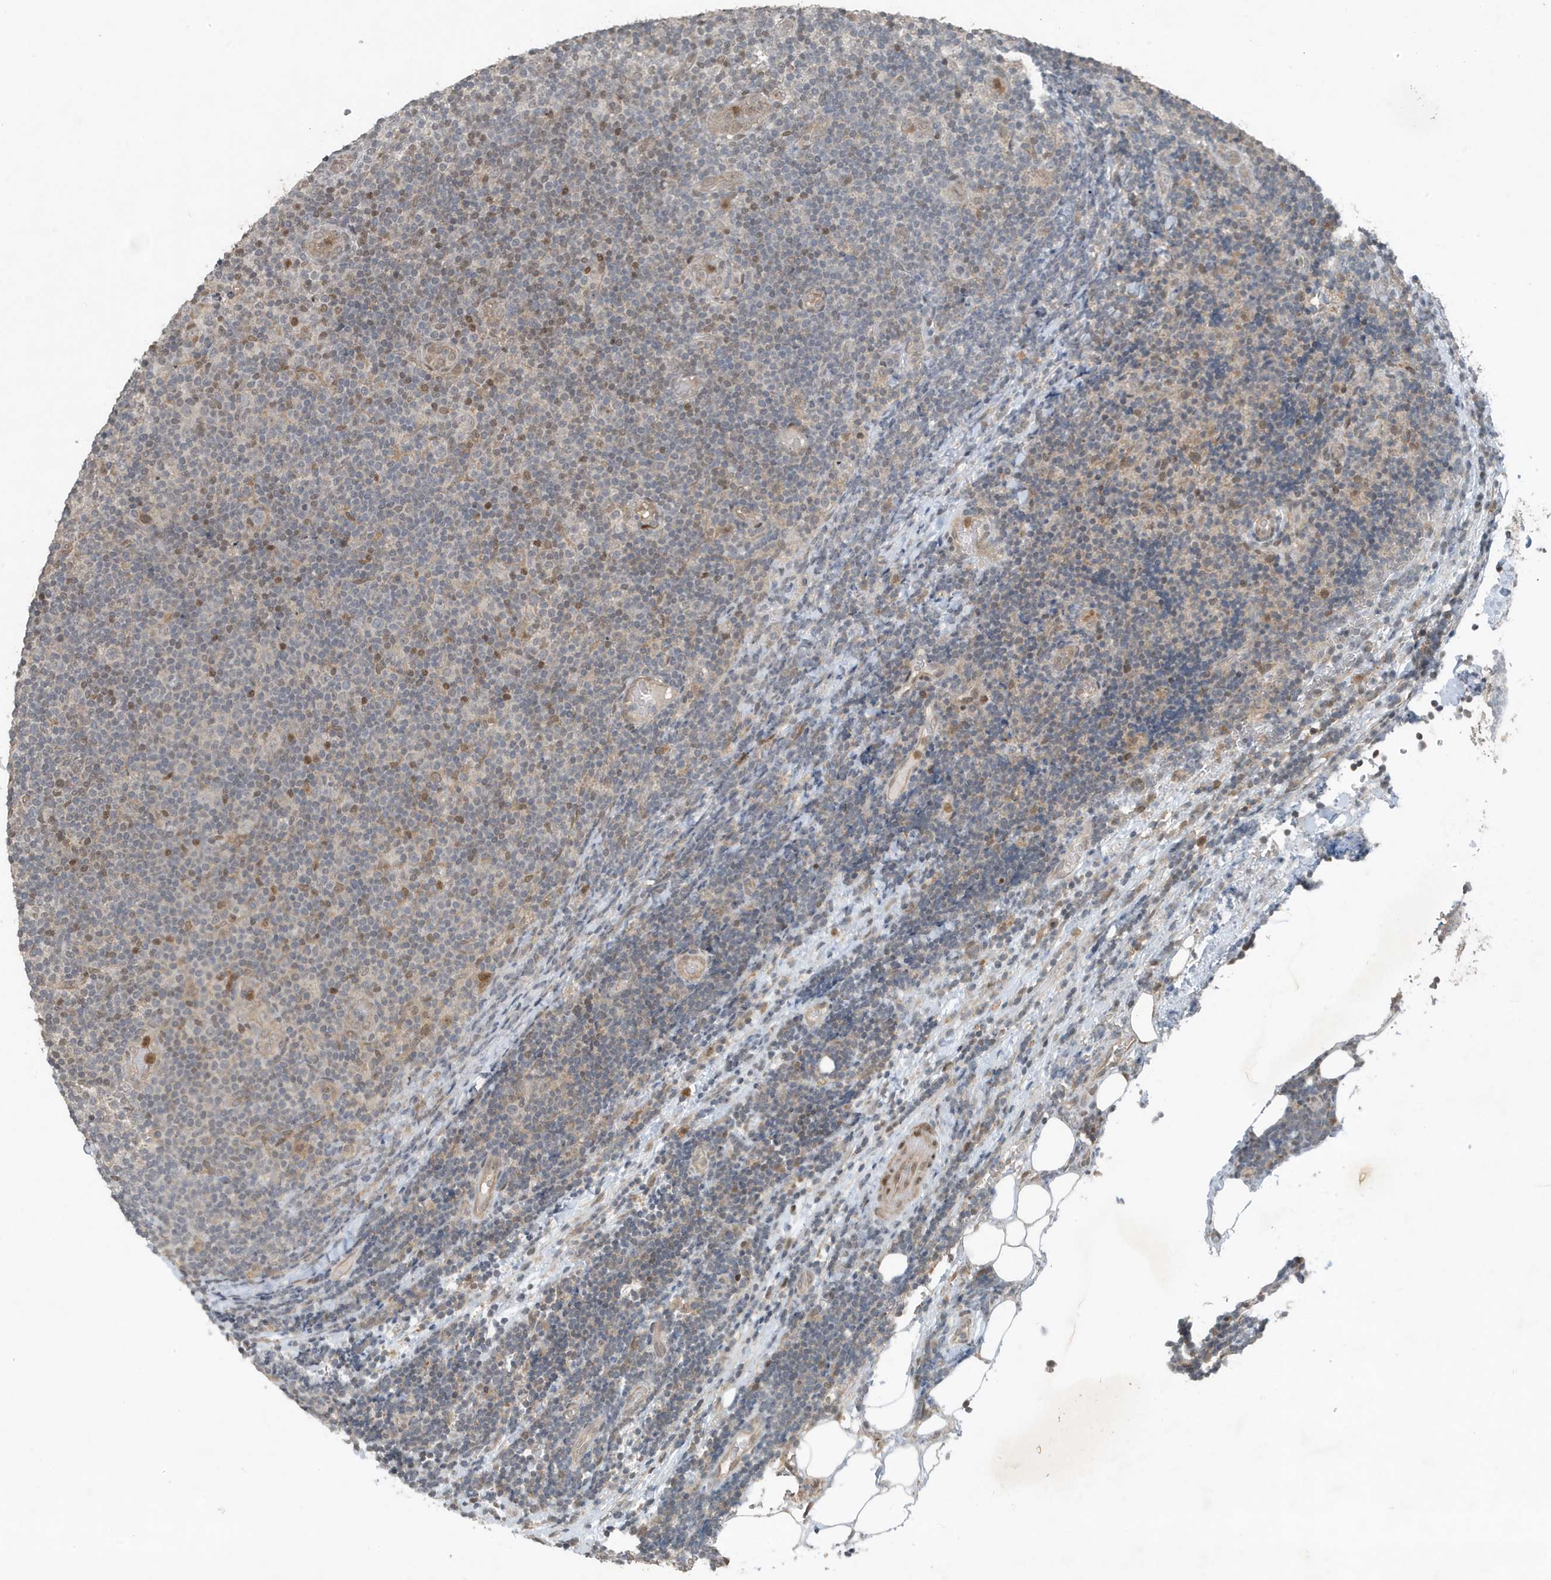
{"staining": {"intensity": "moderate", "quantity": "<25%", "location": "nuclear"}, "tissue": "lymphoma", "cell_type": "Tumor cells", "image_type": "cancer", "snomed": [{"axis": "morphology", "description": "Malignant lymphoma, non-Hodgkin's type, Low grade"}, {"axis": "topography", "description": "Lymph node"}], "caption": "Brown immunohistochemical staining in human malignant lymphoma, non-Hodgkin's type (low-grade) demonstrates moderate nuclear positivity in approximately <25% of tumor cells.", "gene": "HSPA1A", "patient": {"sex": "male", "age": 83}}